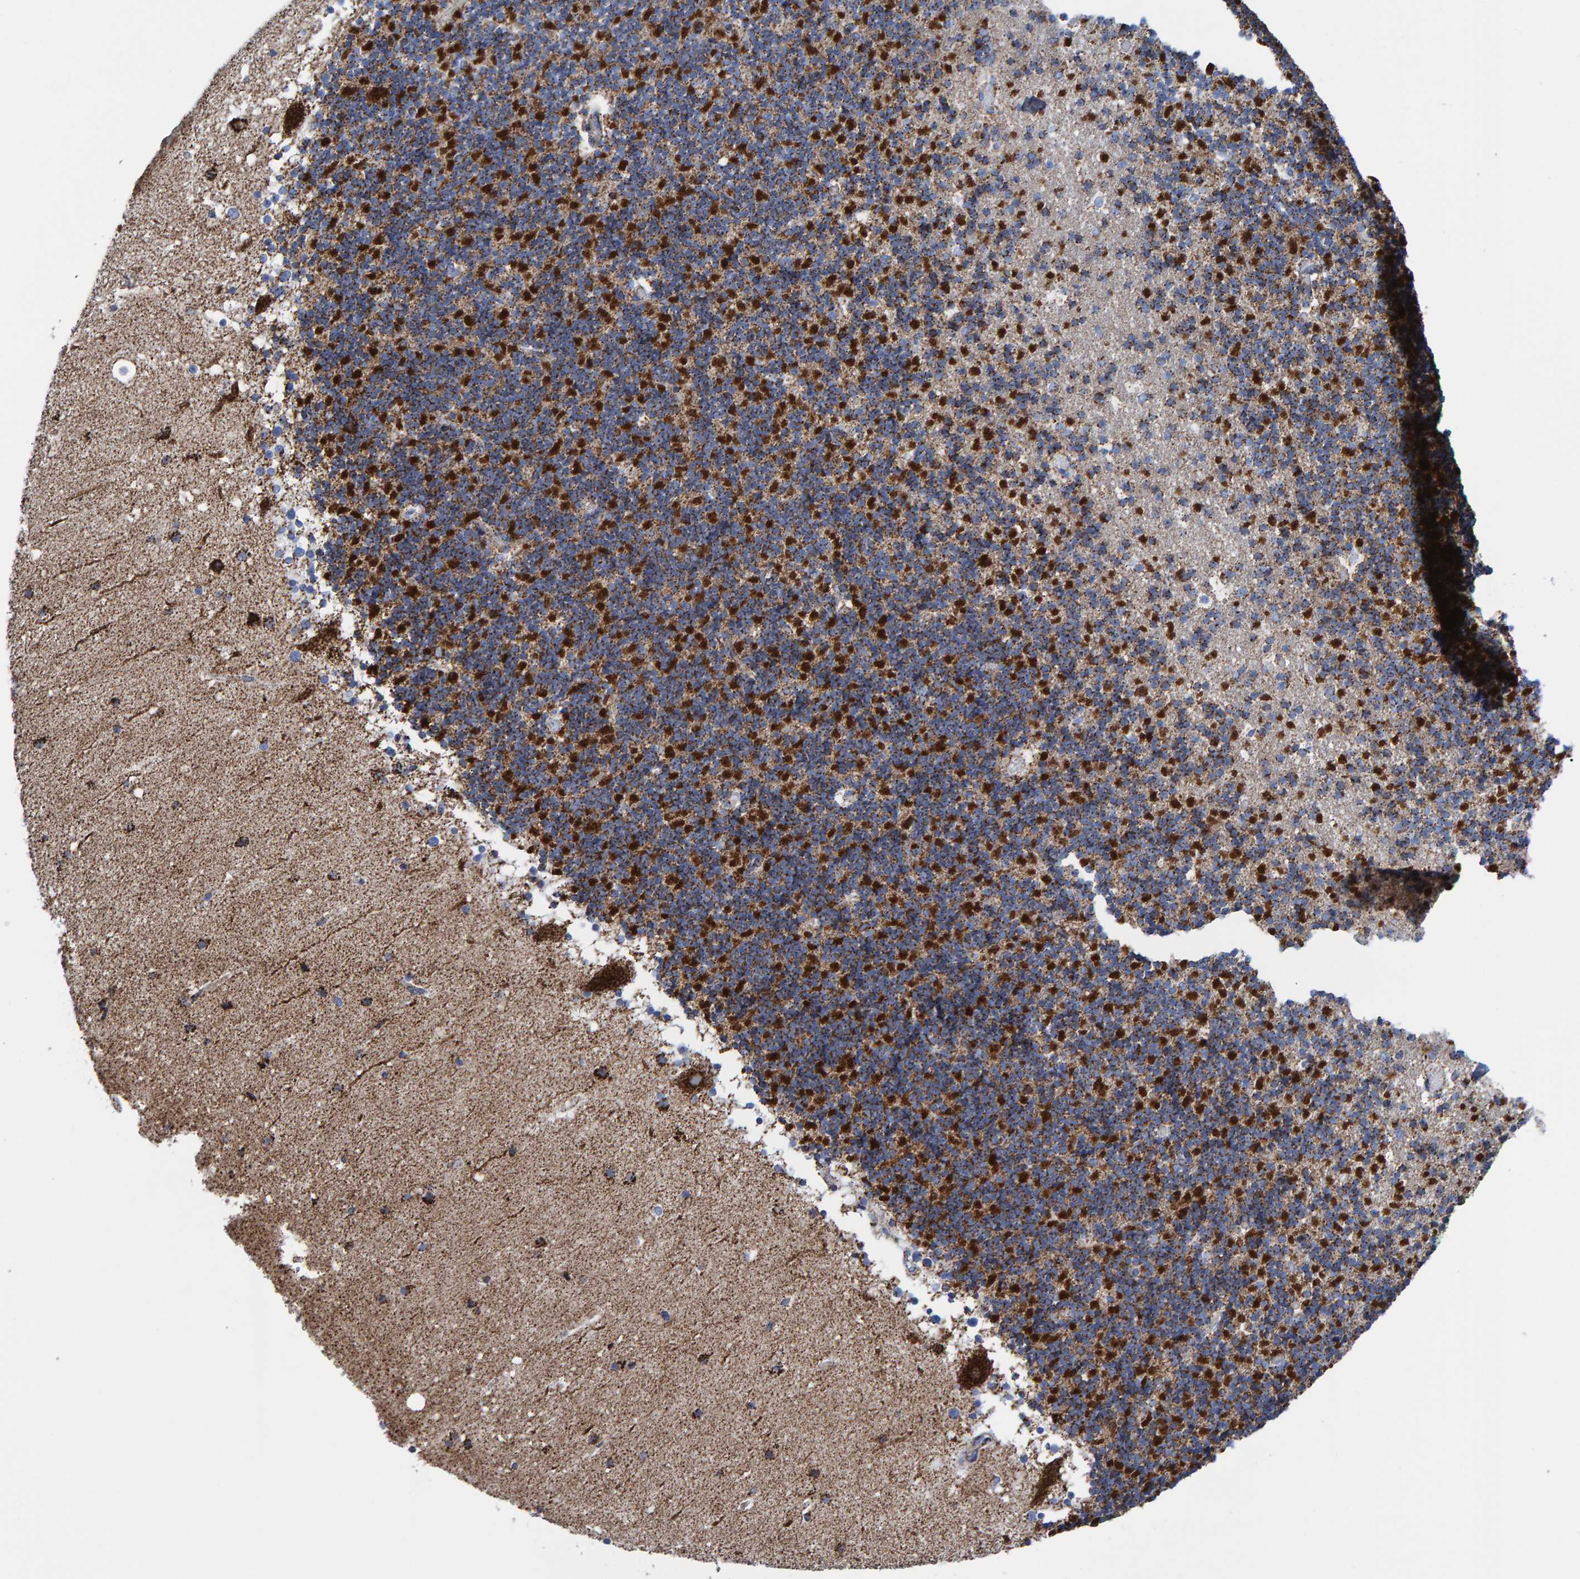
{"staining": {"intensity": "strong", "quantity": ">75%", "location": "cytoplasmic/membranous"}, "tissue": "cerebellum", "cell_type": "Cells in granular layer", "image_type": "normal", "snomed": [{"axis": "morphology", "description": "Normal tissue, NOS"}, {"axis": "topography", "description": "Cerebellum"}], "caption": "The photomicrograph shows staining of unremarkable cerebellum, revealing strong cytoplasmic/membranous protein expression (brown color) within cells in granular layer.", "gene": "ENSG00000262660", "patient": {"sex": "male", "age": 57}}